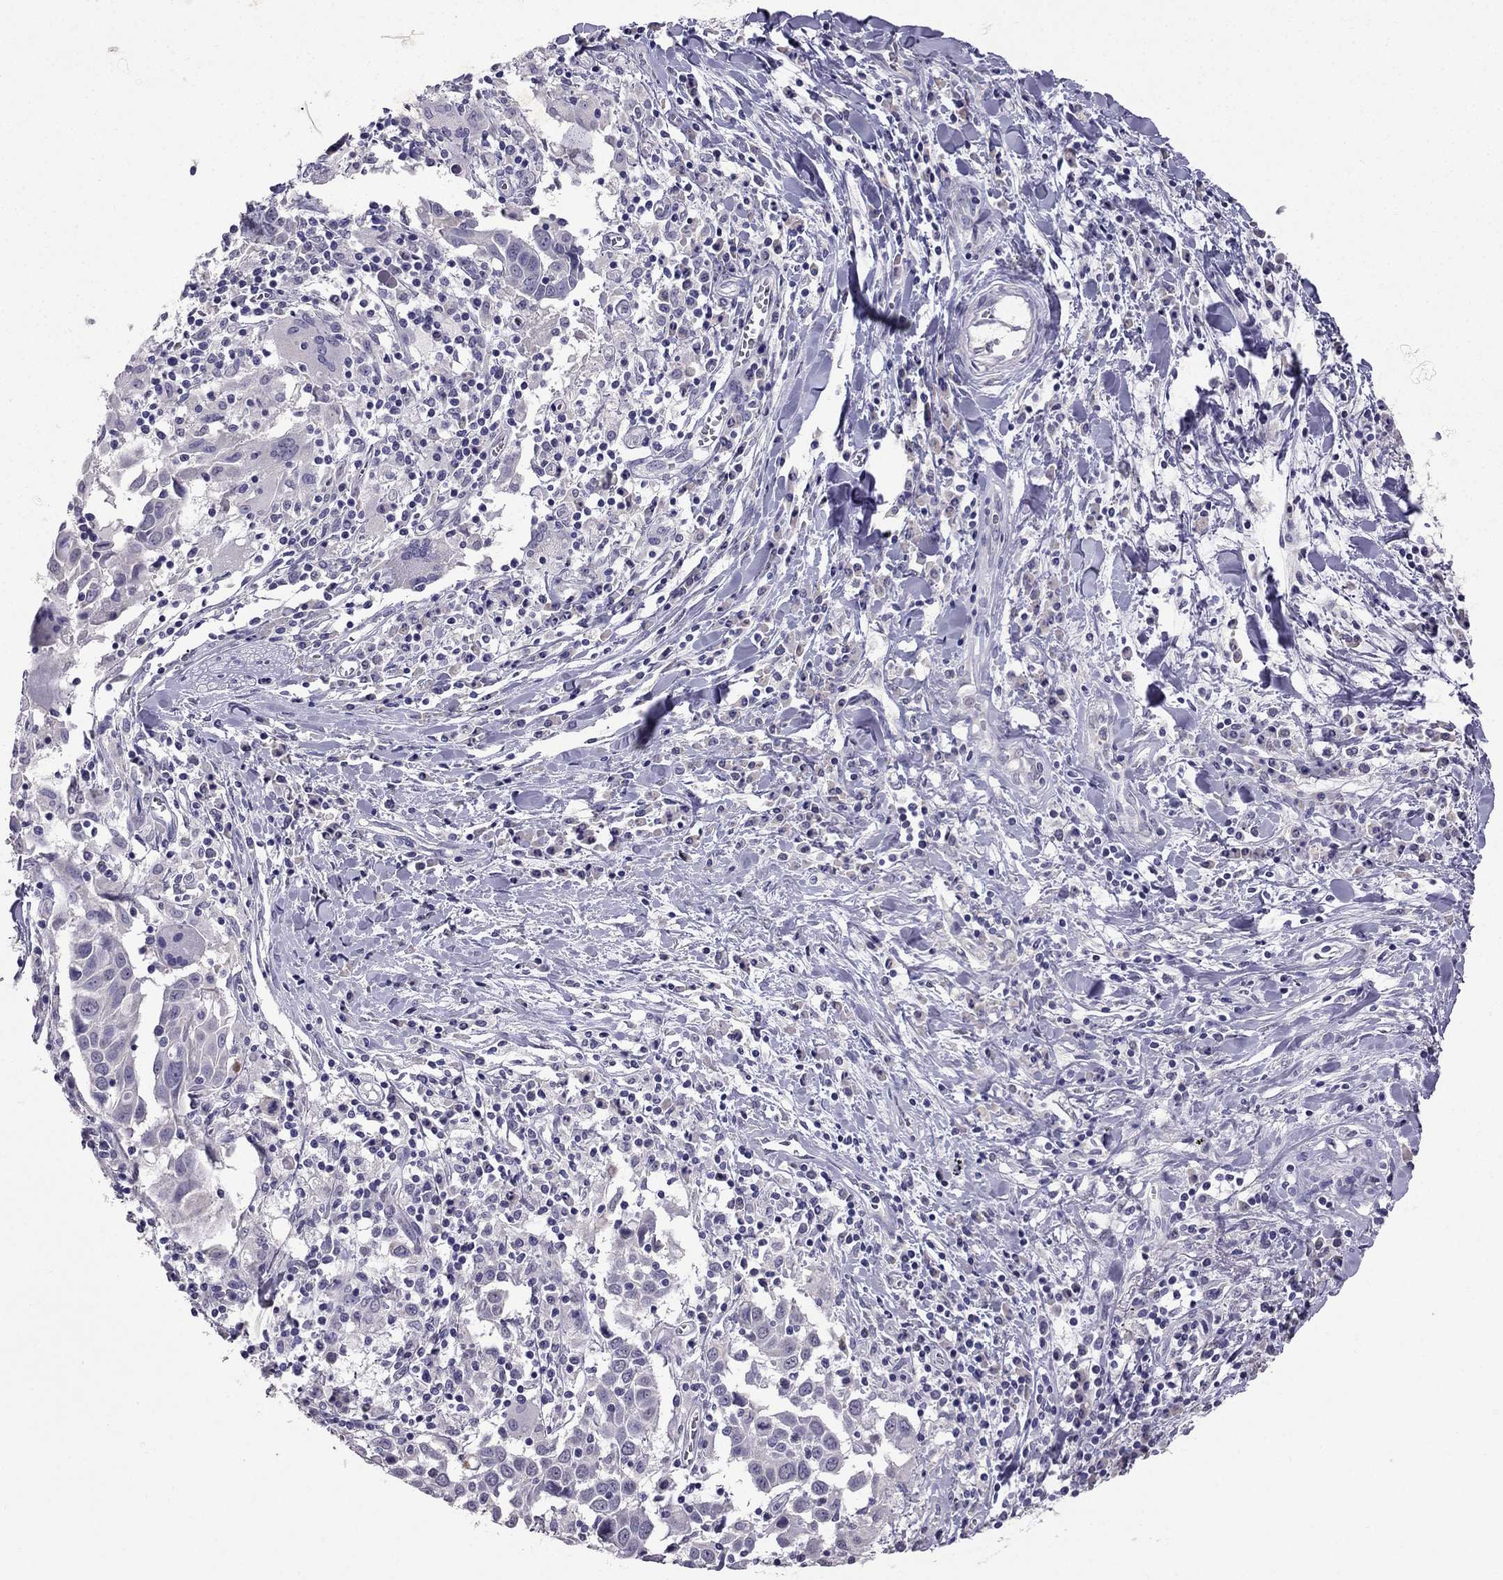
{"staining": {"intensity": "negative", "quantity": "none", "location": "none"}, "tissue": "lung cancer", "cell_type": "Tumor cells", "image_type": "cancer", "snomed": [{"axis": "morphology", "description": "Squamous cell carcinoma, NOS"}, {"axis": "topography", "description": "Lung"}], "caption": "This is a photomicrograph of IHC staining of lung squamous cell carcinoma, which shows no positivity in tumor cells.", "gene": "SCG5", "patient": {"sex": "male", "age": 57}}